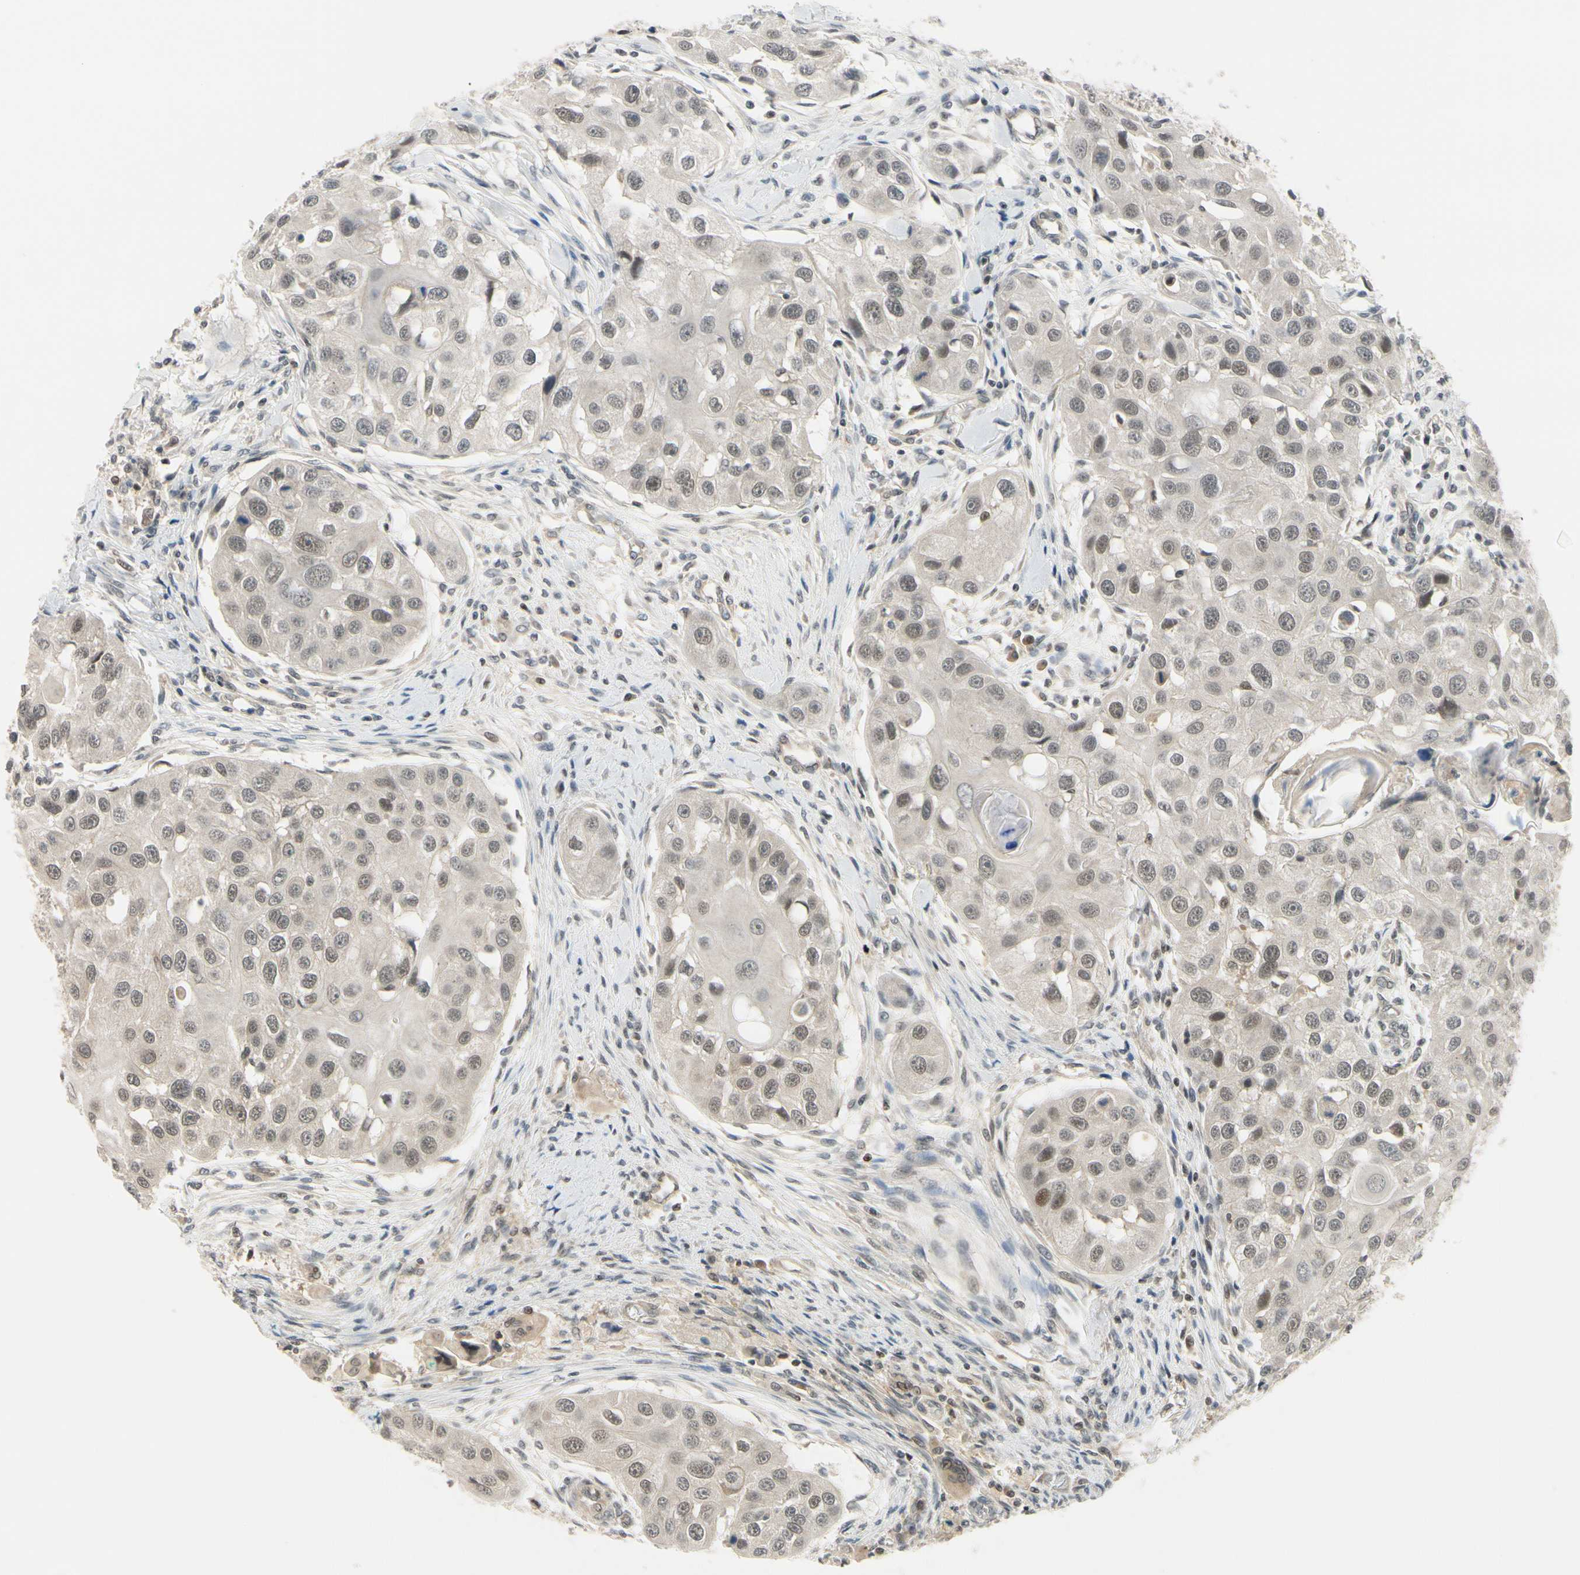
{"staining": {"intensity": "weak", "quantity": "25%-75%", "location": "nuclear"}, "tissue": "head and neck cancer", "cell_type": "Tumor cells", "image_type": "cancer", "snomed": [{"axis": "morphology", "description": "Normal tissue, NOS"}, {"axis": "morphology", "description": "Squamous cell carcinoma, NOS"}, {"axis": "topography", "description": "Skeletal muscle"}, {"axis": "topography", "description": "Head-Neck"}], "caption": "Weak nuclear protein staining is identified in about 25%-75% of tumor cells in head and neck cancer.", "gene": "TAF12", "patient": {"sex": "male", "age": 51}}